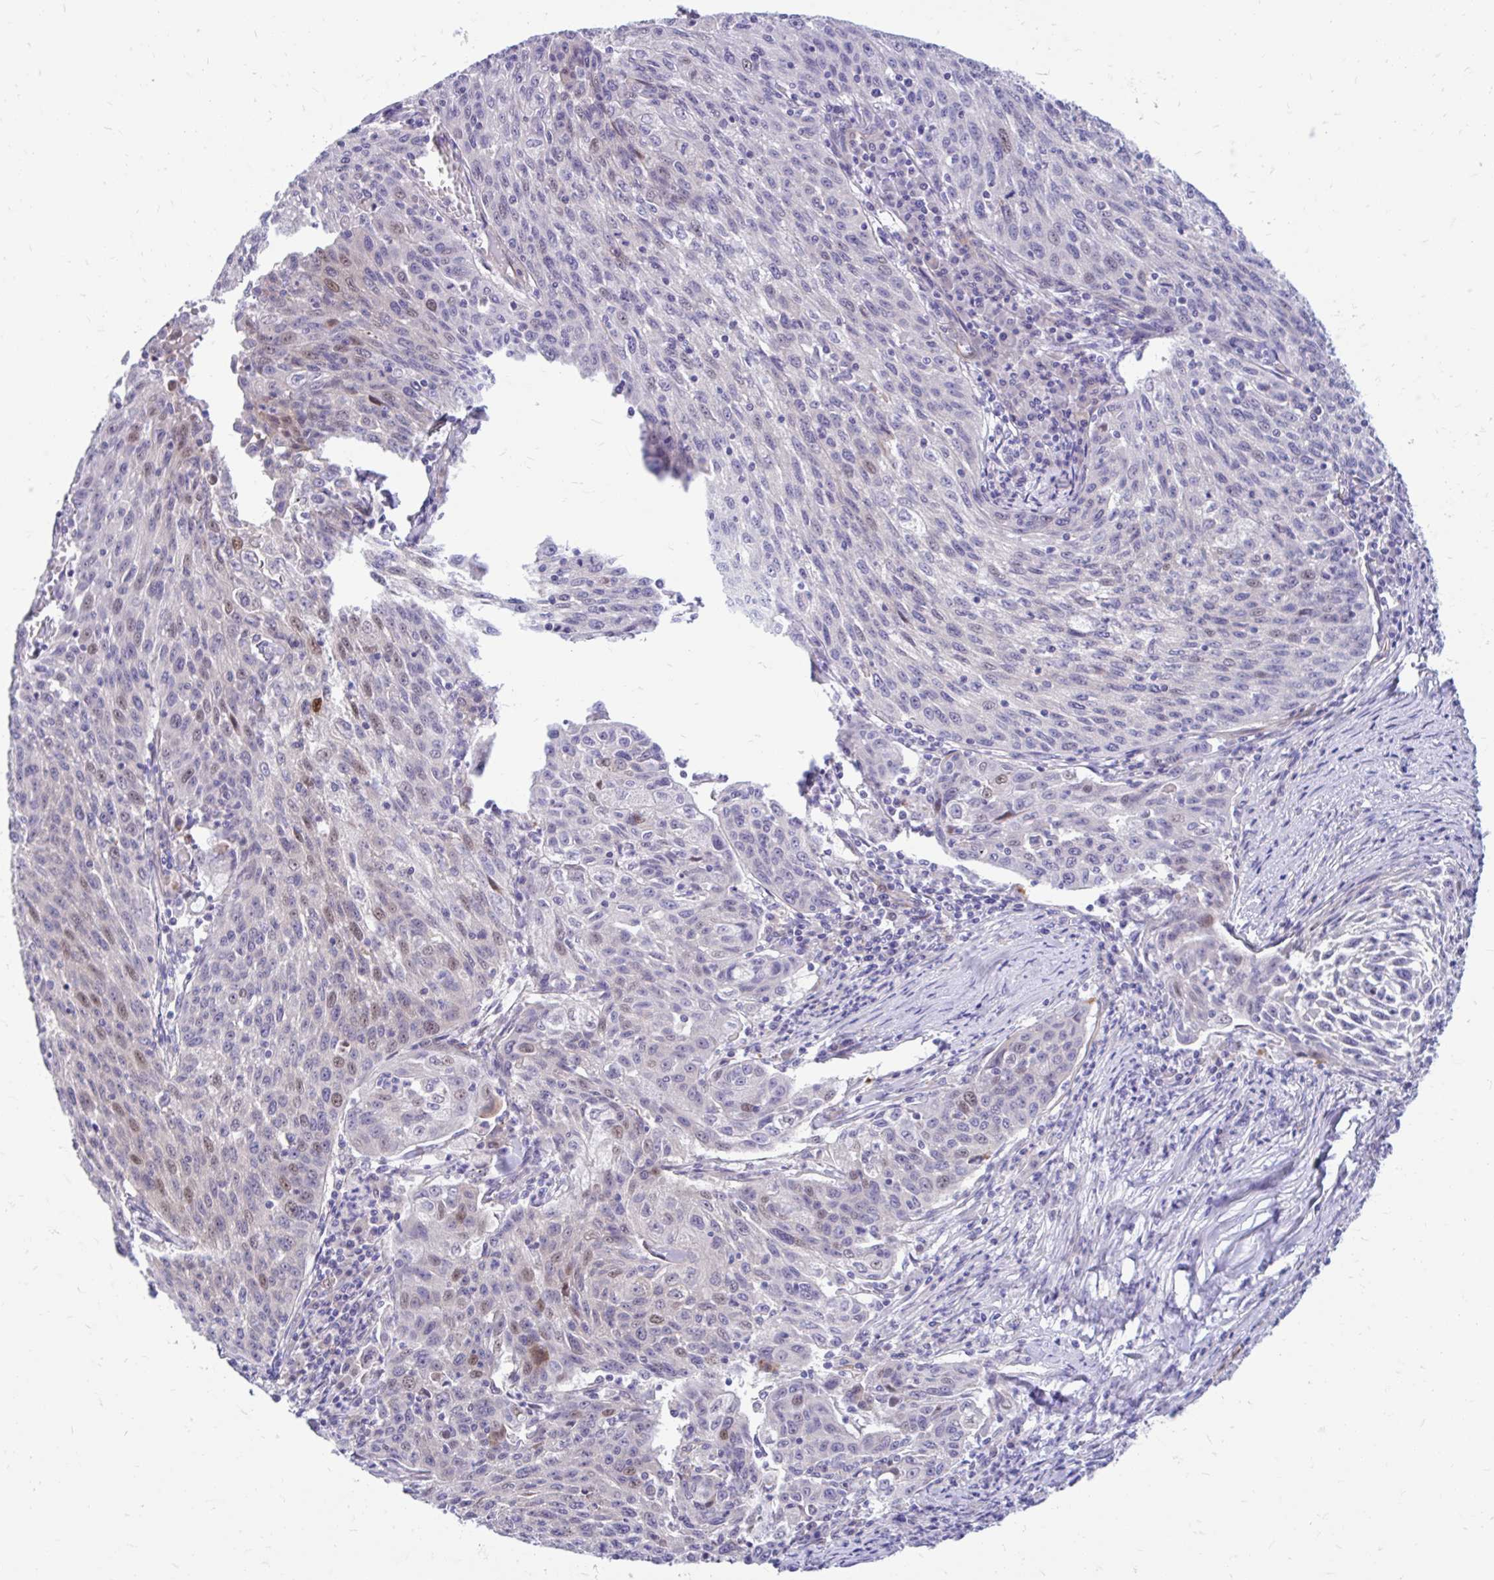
{"staining": {"intensity": "moderate", "quantity": "<25%", "location": "nuclear"}, "tissue": "lung cancer", "cell_type": "Tumor cells", "image_type": "cancer", "snomed": [{"axis": "morphology", "description": "Squamous cell carcinoma, NOS"}, {"axis": "morphology", "description": "Squamous cell carcinoma, metastatic, NOS"}, {"axis": "topography", "description": "Bronchus"}, {"axis": "topography", "description": "Lung"}], "caption": "Lung cancer stained with DAB (3,3'-diaminobenzidine) immunohistochemistry demonstrates low levels of moderate nuclear positivity in about <25% of tumor cells. (DAB (3,3'-diaminobenzidine) IHC with brightfield microscopy, high magnification).", "gene": "ESPNL", "patient": {"sex": "male", "age": 62}}